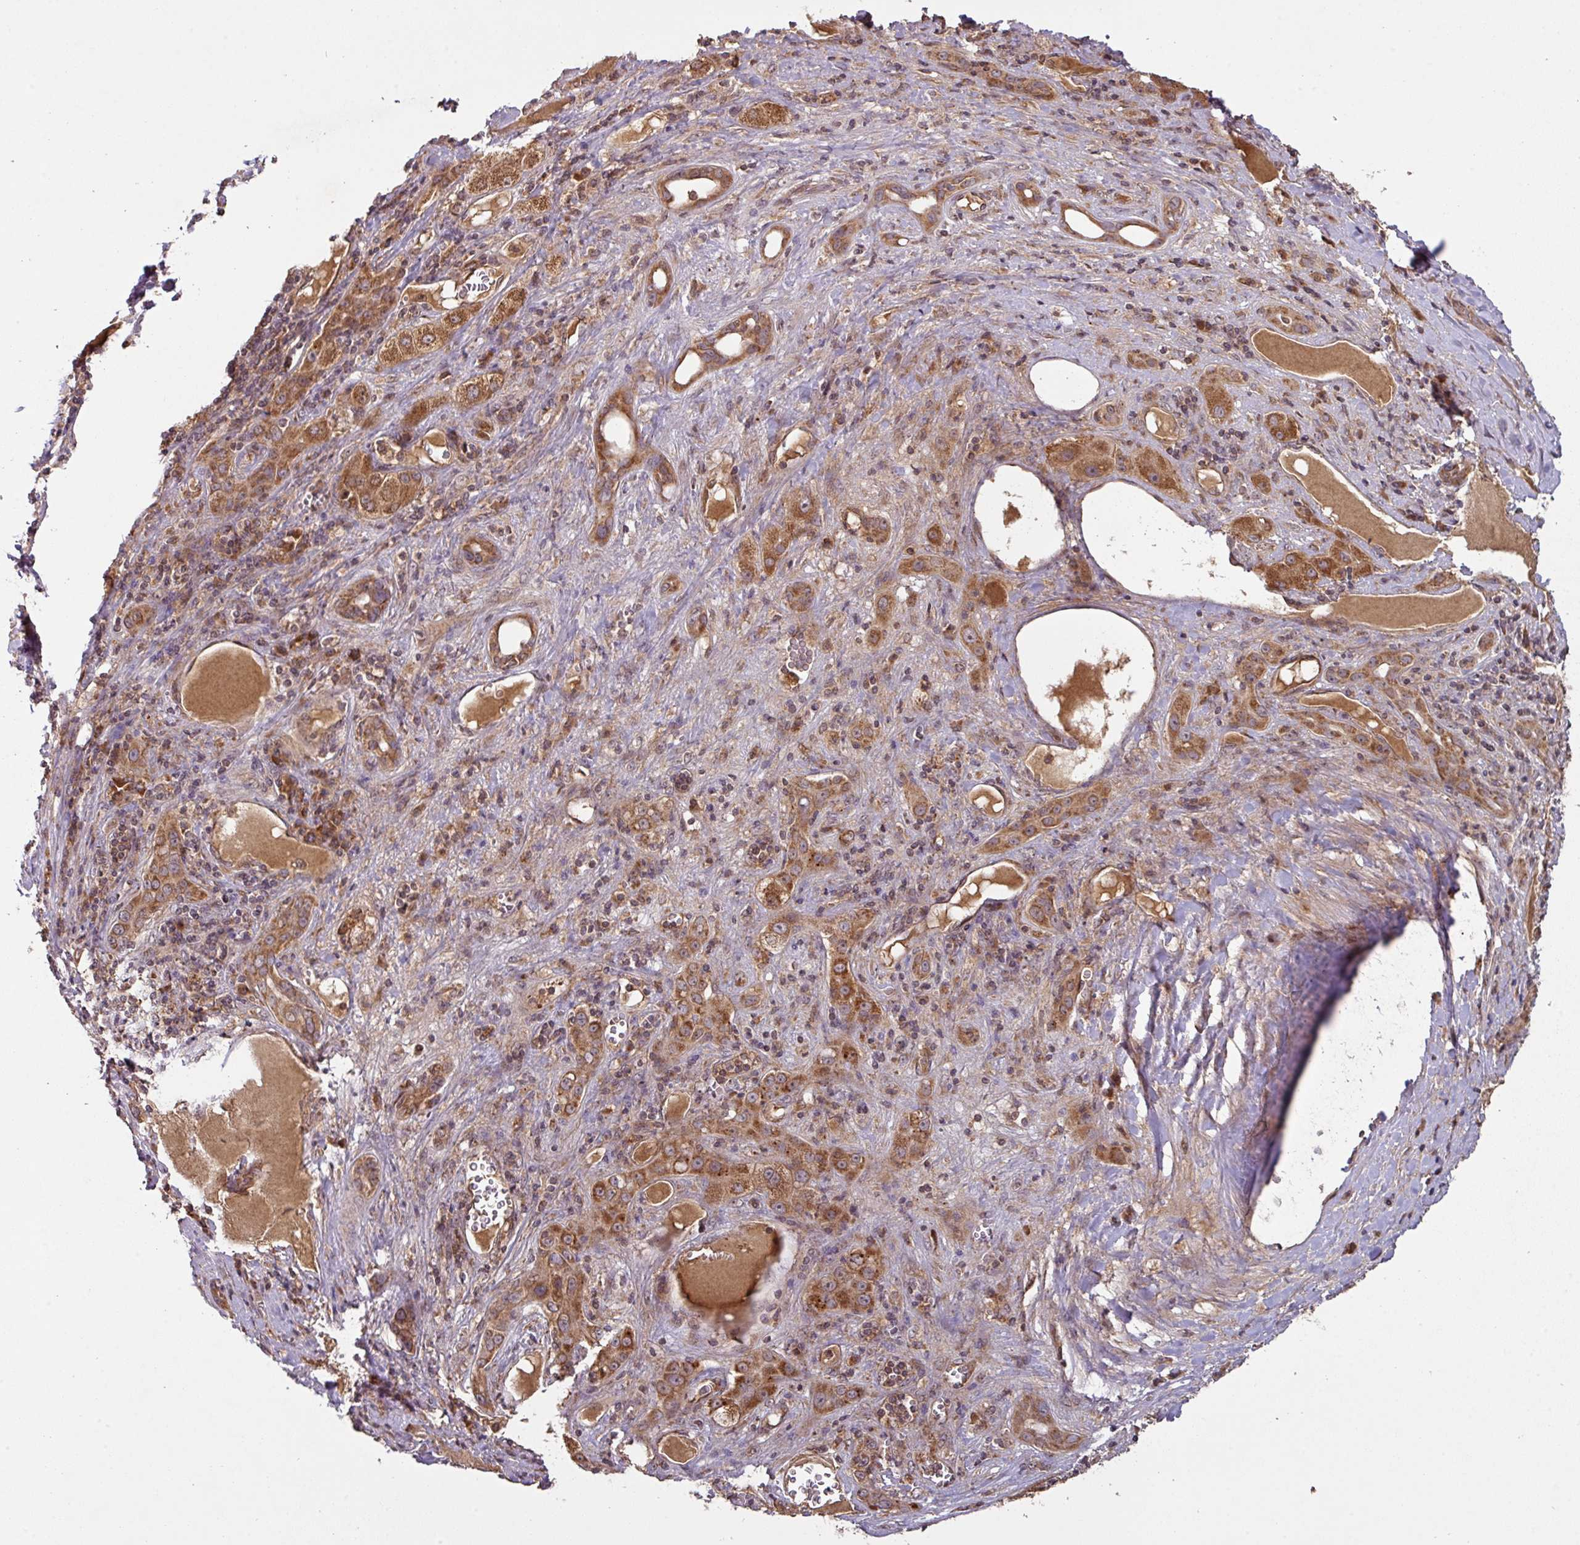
{"staining": {"intensity": "strong", "quantity": ">75%", "location": "cytoplasmic/membranous"}, "tissue": "liver cancer", "cell_type": "Tumor cells", "image_type": "cancer", "snomed": [{"axis": "morphology", "description": "Carcinoma, Hepatocellular, NOS"}, {"axis": "topography", "description": "Liver"}], "caption": "Immunohistochemical staining of liver cancer reveals strong cytoplasmic/membranous protein staining in approximately >75% of tumor cells. The protein of interest is stained brown, and the nuclei are stained in blue (DAB IHC with brightfield microscopy, high magnification).", "gene": "MRRF", "patient": {"sex": "female", "age": 73}}